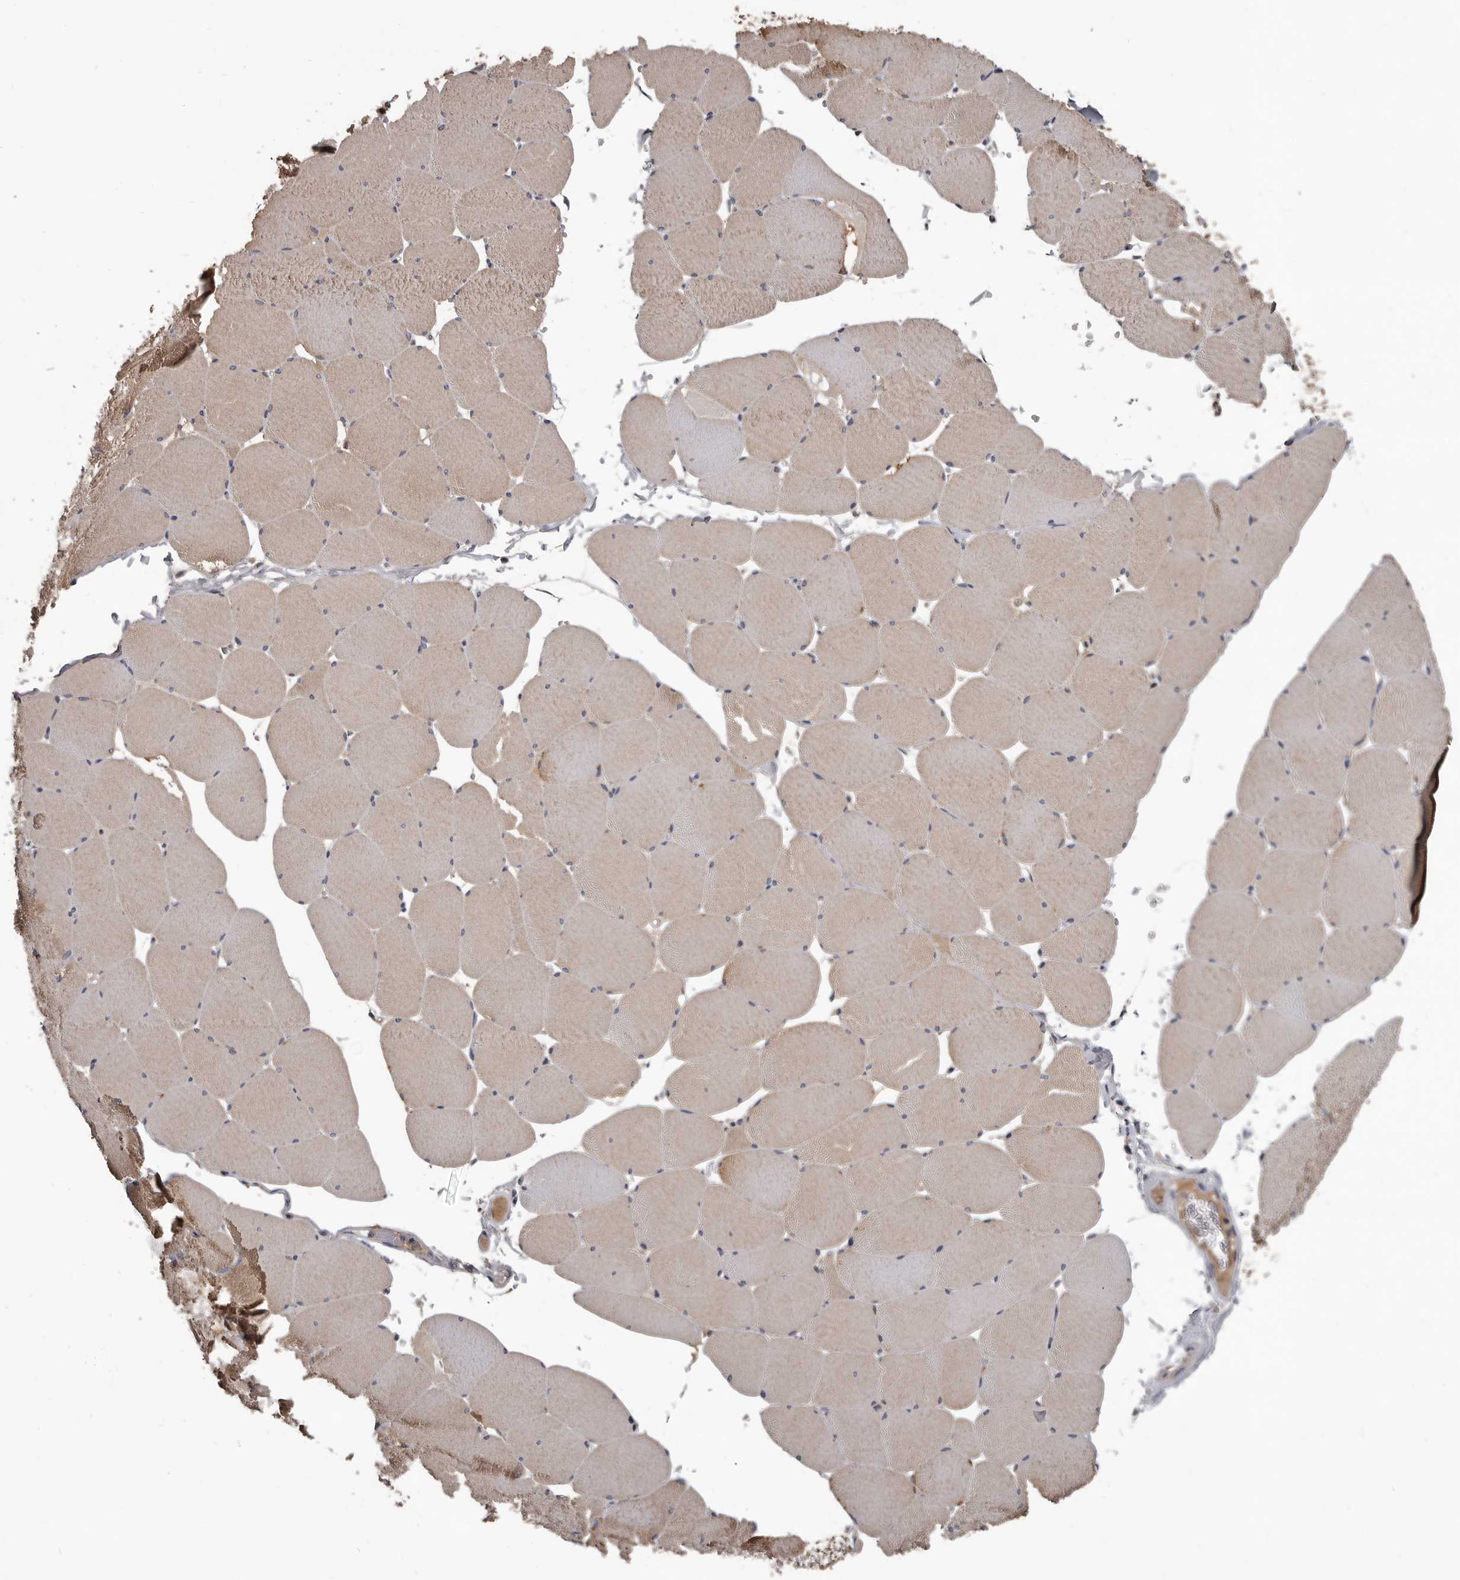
{"staining": {"intensity": "moderate", "quantity": "25%-75%", "location": "cytoplasmic/membranous"}, "tissue": "skeletal muscle", "cell_type": "Myocytes", "image_type": "normal", "snomed": [{"axis": "morphology", "description": "Normal tissue, NOS"}, {"axis": "topography", "description": "Skeletal muscle"}, {"axis": "topography", "description": "Head-Neck"}], "caption": "A high-resolution micrograph shows immunohistochemistry (IHC) staining of unremarkable skeletal muscle, which reveals moderate cytoplasmic/membranous staining in approximately 25%-75% of myocytes.", "gene": "ALDH5A1", "patient": {"sex": "male", "age": 66}}